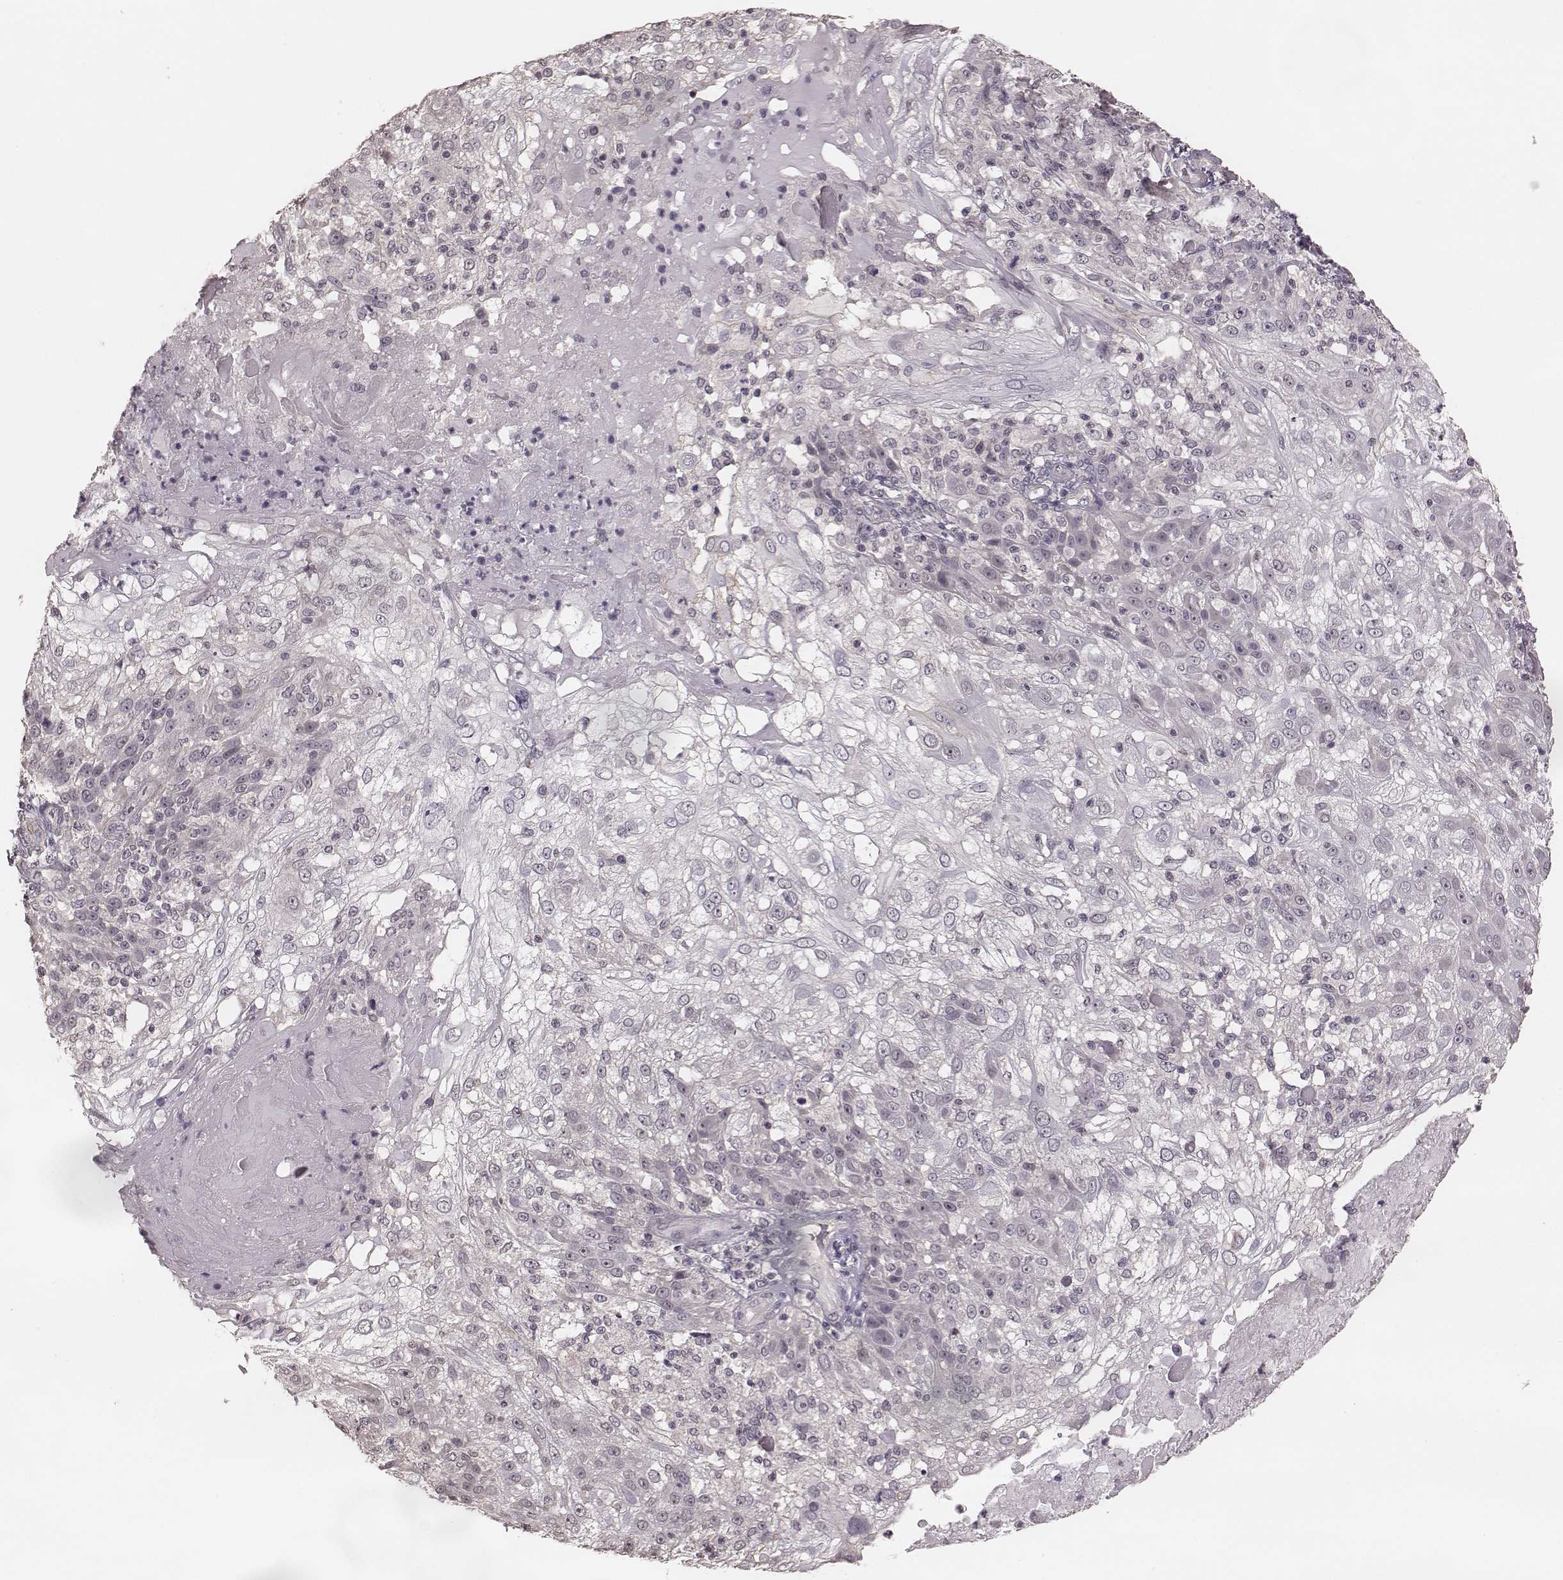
{"staining": {"intensity": "negative", "quantity": "none", "location": "none"}, "tissue": "skin cancer", "cell_type": "Tumor cells", "image_type": "cancer", "snomed": [{"axis": "morphology", "description": "Normal tissue, NOS"}, {"axis": "morphology", "description": "Squamous cell carcinoma, NOS"}, {"axis": "topography", "description": "Skin"}], "caption": "This is an immunohistochemistry micrograph of squamous cell carcinoma (skin). There is no expression in tumor cells.", "gene": "LY6K", "patient": {"sex": "female", "age": 83}}